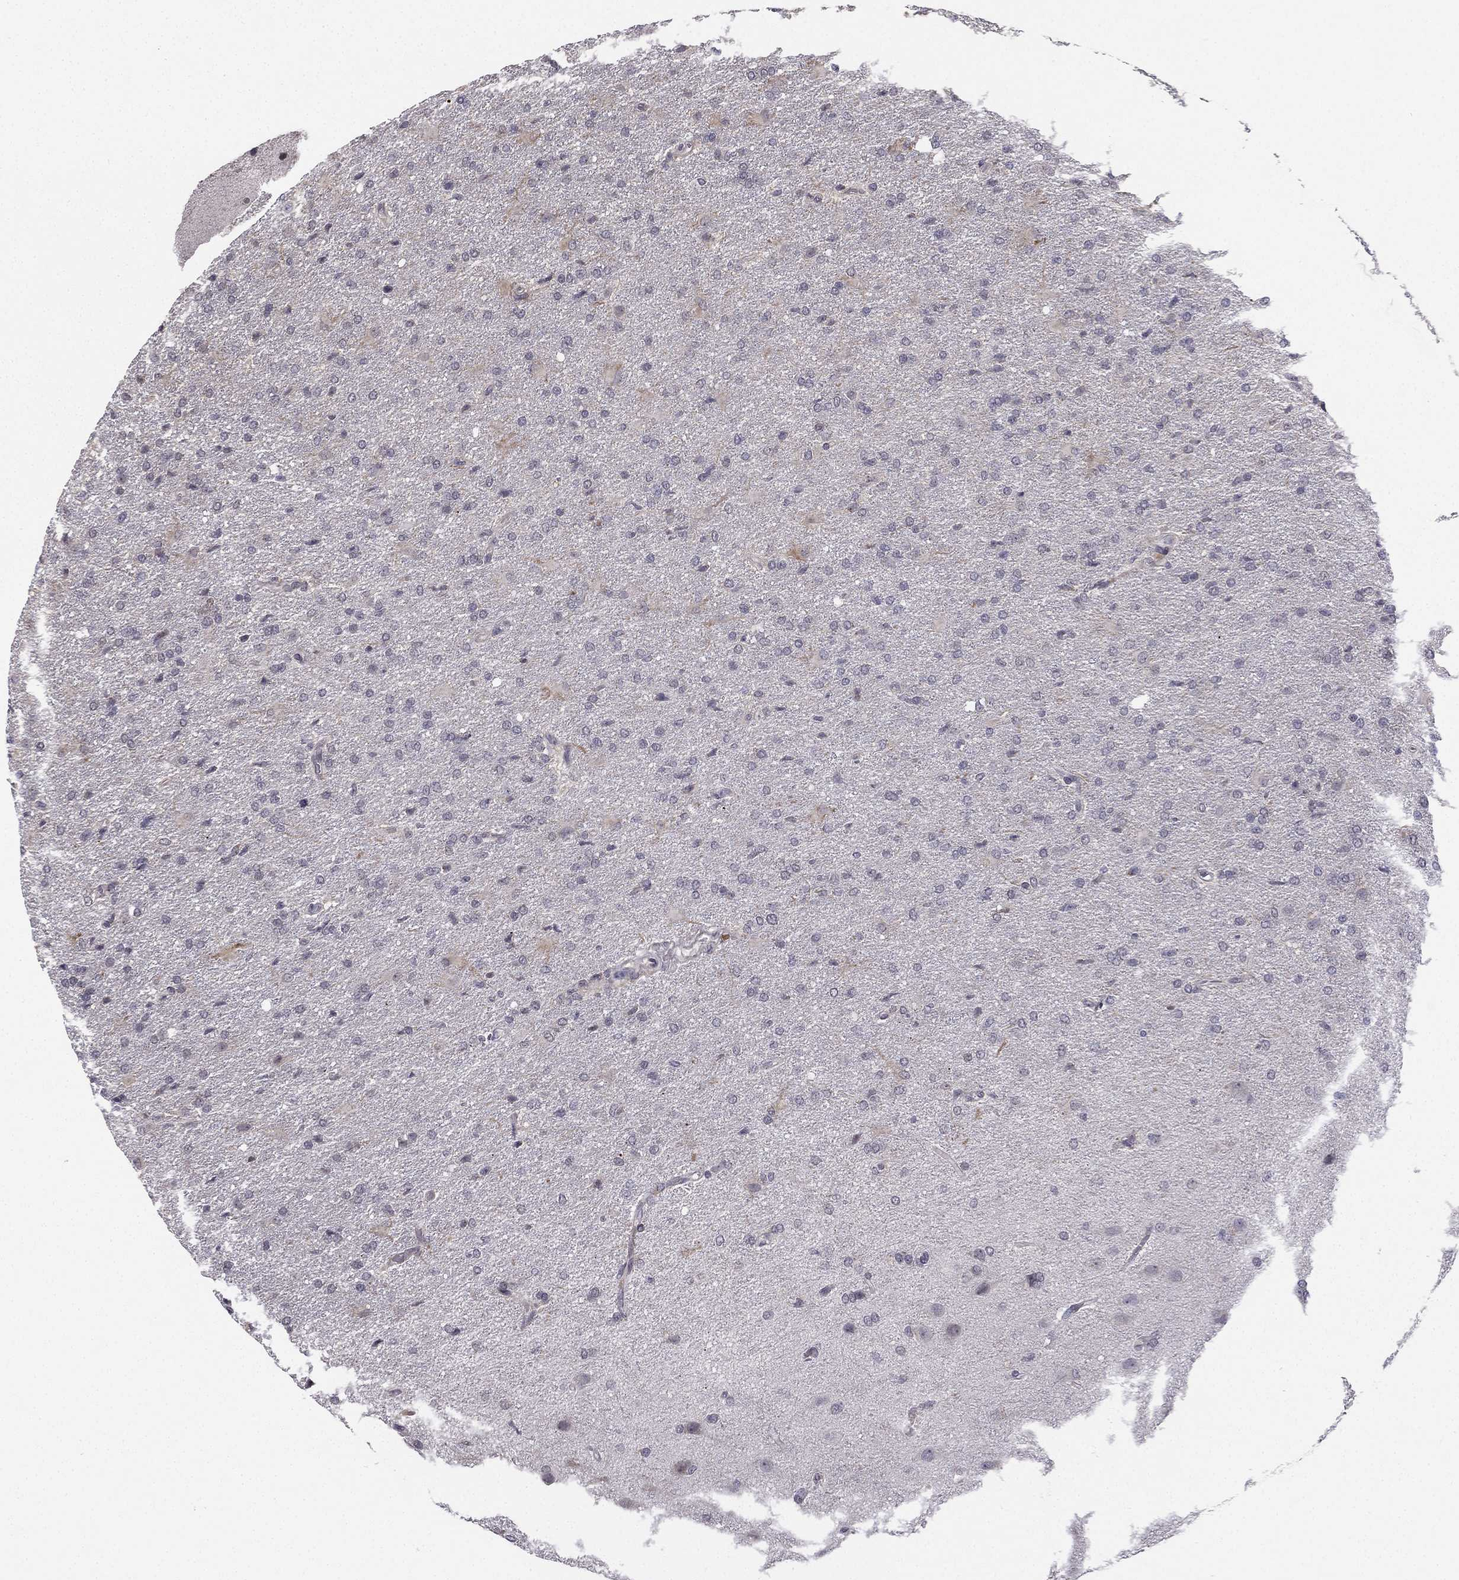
{"staining": {"intensity": "negative", "quantity": "none", "location": "none"}, "tissue": "glioma", "cell_type": "Tumor cells", "image_type": "cancer", "snomed": [{"axis": "morphology", "description": "Glioma, malignant, High grade"}, {"axis": "topography", "description": "Brain"}], "caption": "This micrograph is of glioma stained with immunohistochemistry (IHC) to label a protein in brown with the nuclei are counter-stained blue. There is no positivity in tumor cells.", "gene": "CHST8", "patient": {"sex": "male", "age": 68}}